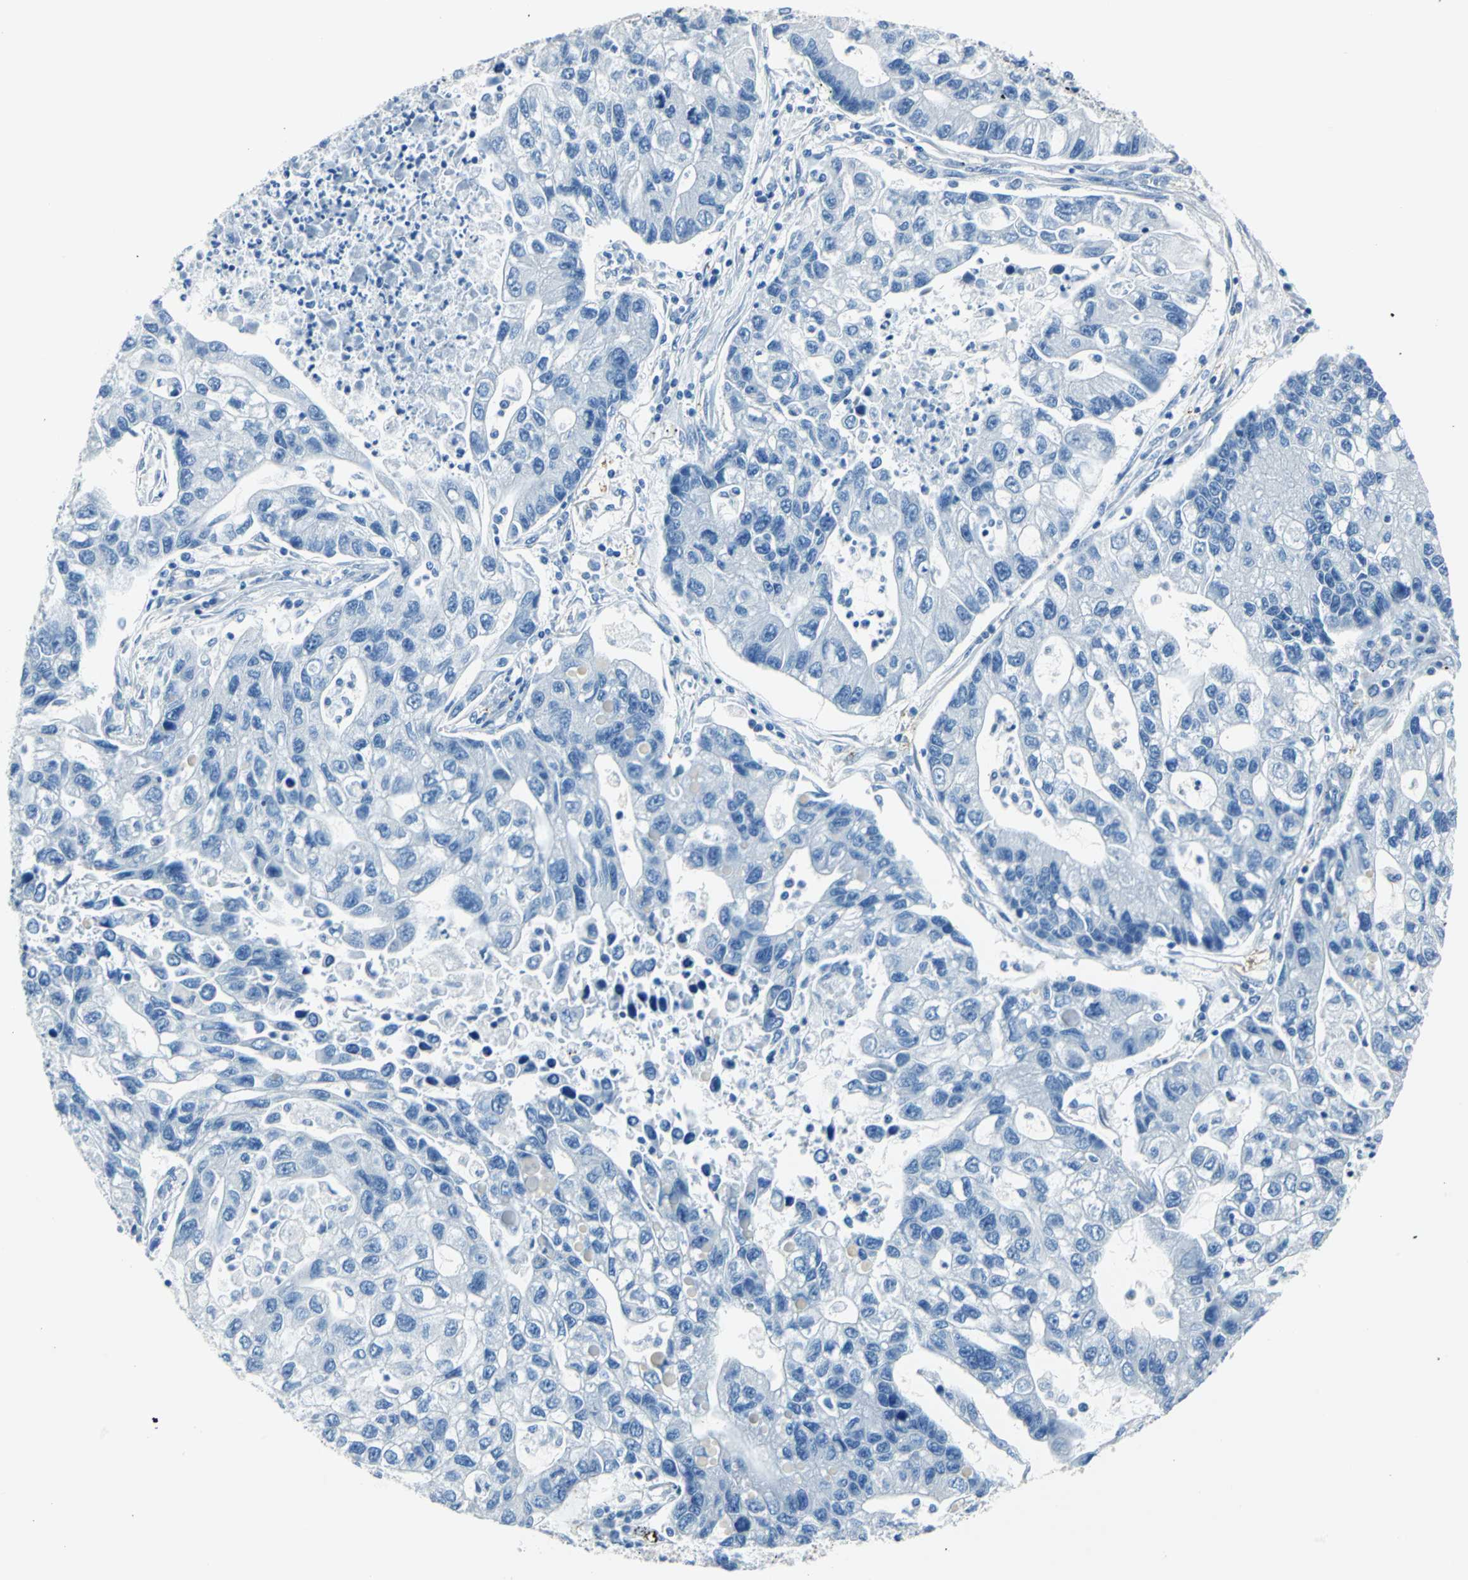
{"staining": {"intensity": "negative", "quantity": "none", "location": "none"}, "tissue": "lung cancer", "cell_type": "Tumor cells", "image_type": "cancer", "snomed": [{"axis": "morphology", "description": "Adenocarcinoma, NOS"}, {"axis": "topography", "description": "Lung"}], "caption": "Tumor cells show no significant protein expression in lung cancer (adenocarcinoma).", "gene": "AKAP12", "patient": {"sex": "female", "age": 51}}